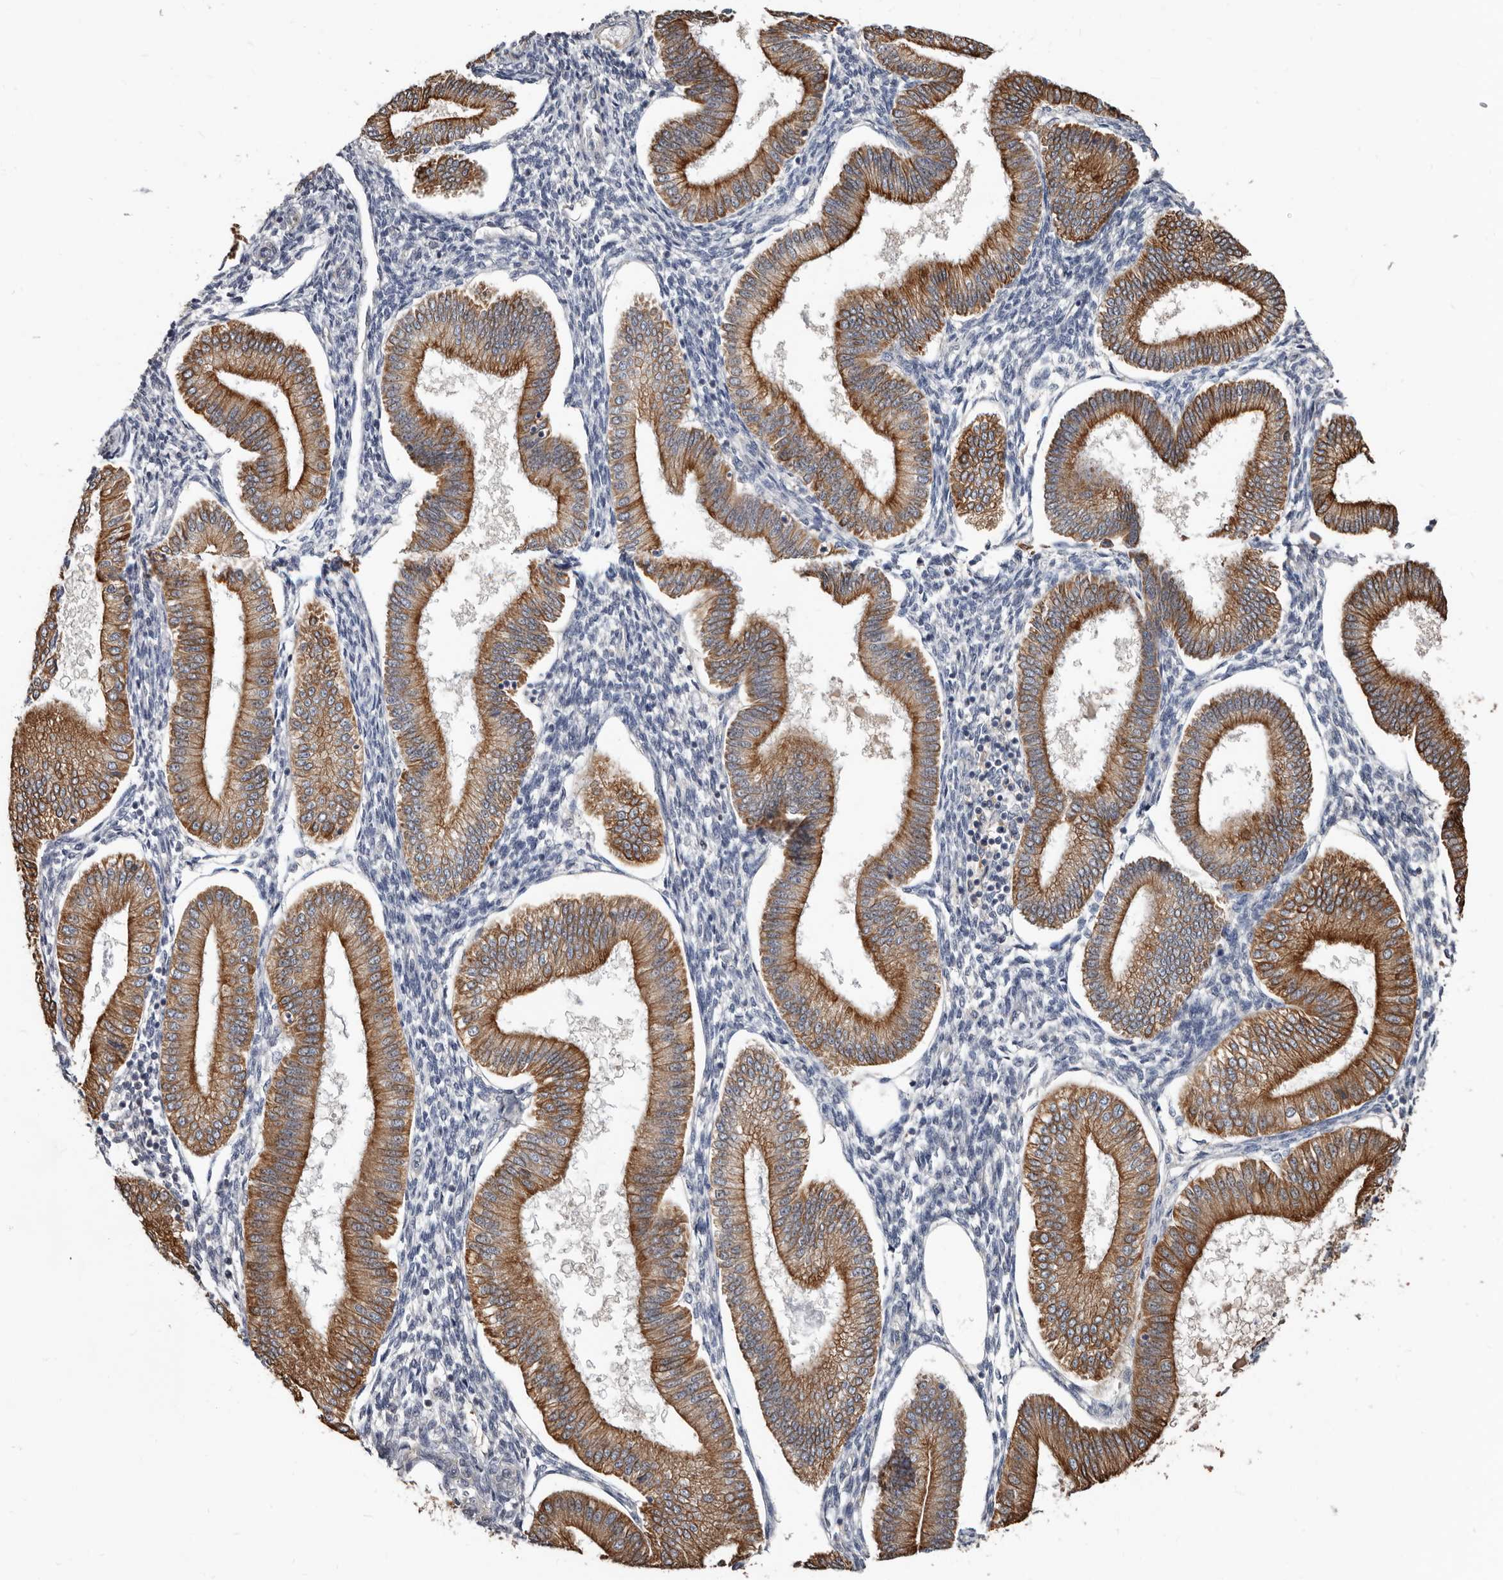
{"staining": {"intensity": "negative", "quantity": "none", "location": "none"}, "tissue": "endometrium", "cell_type": "Cells in endometrial stroma", "image_type": "normal", "snomed": [{"axis": "morphology", "description": "Normal tissue, NOS"}, {"axis": "topography", "description": "Endometrium"}], "caption": "High magnification brightfield microscopy of normal endometrium stained with DAB (brown) and counterstained with hematoxylin (blue): cells in endometrial stroma show no significant positivity.", "gene": "MRPL18", "patient": {"sex": "female", "age": 39}}